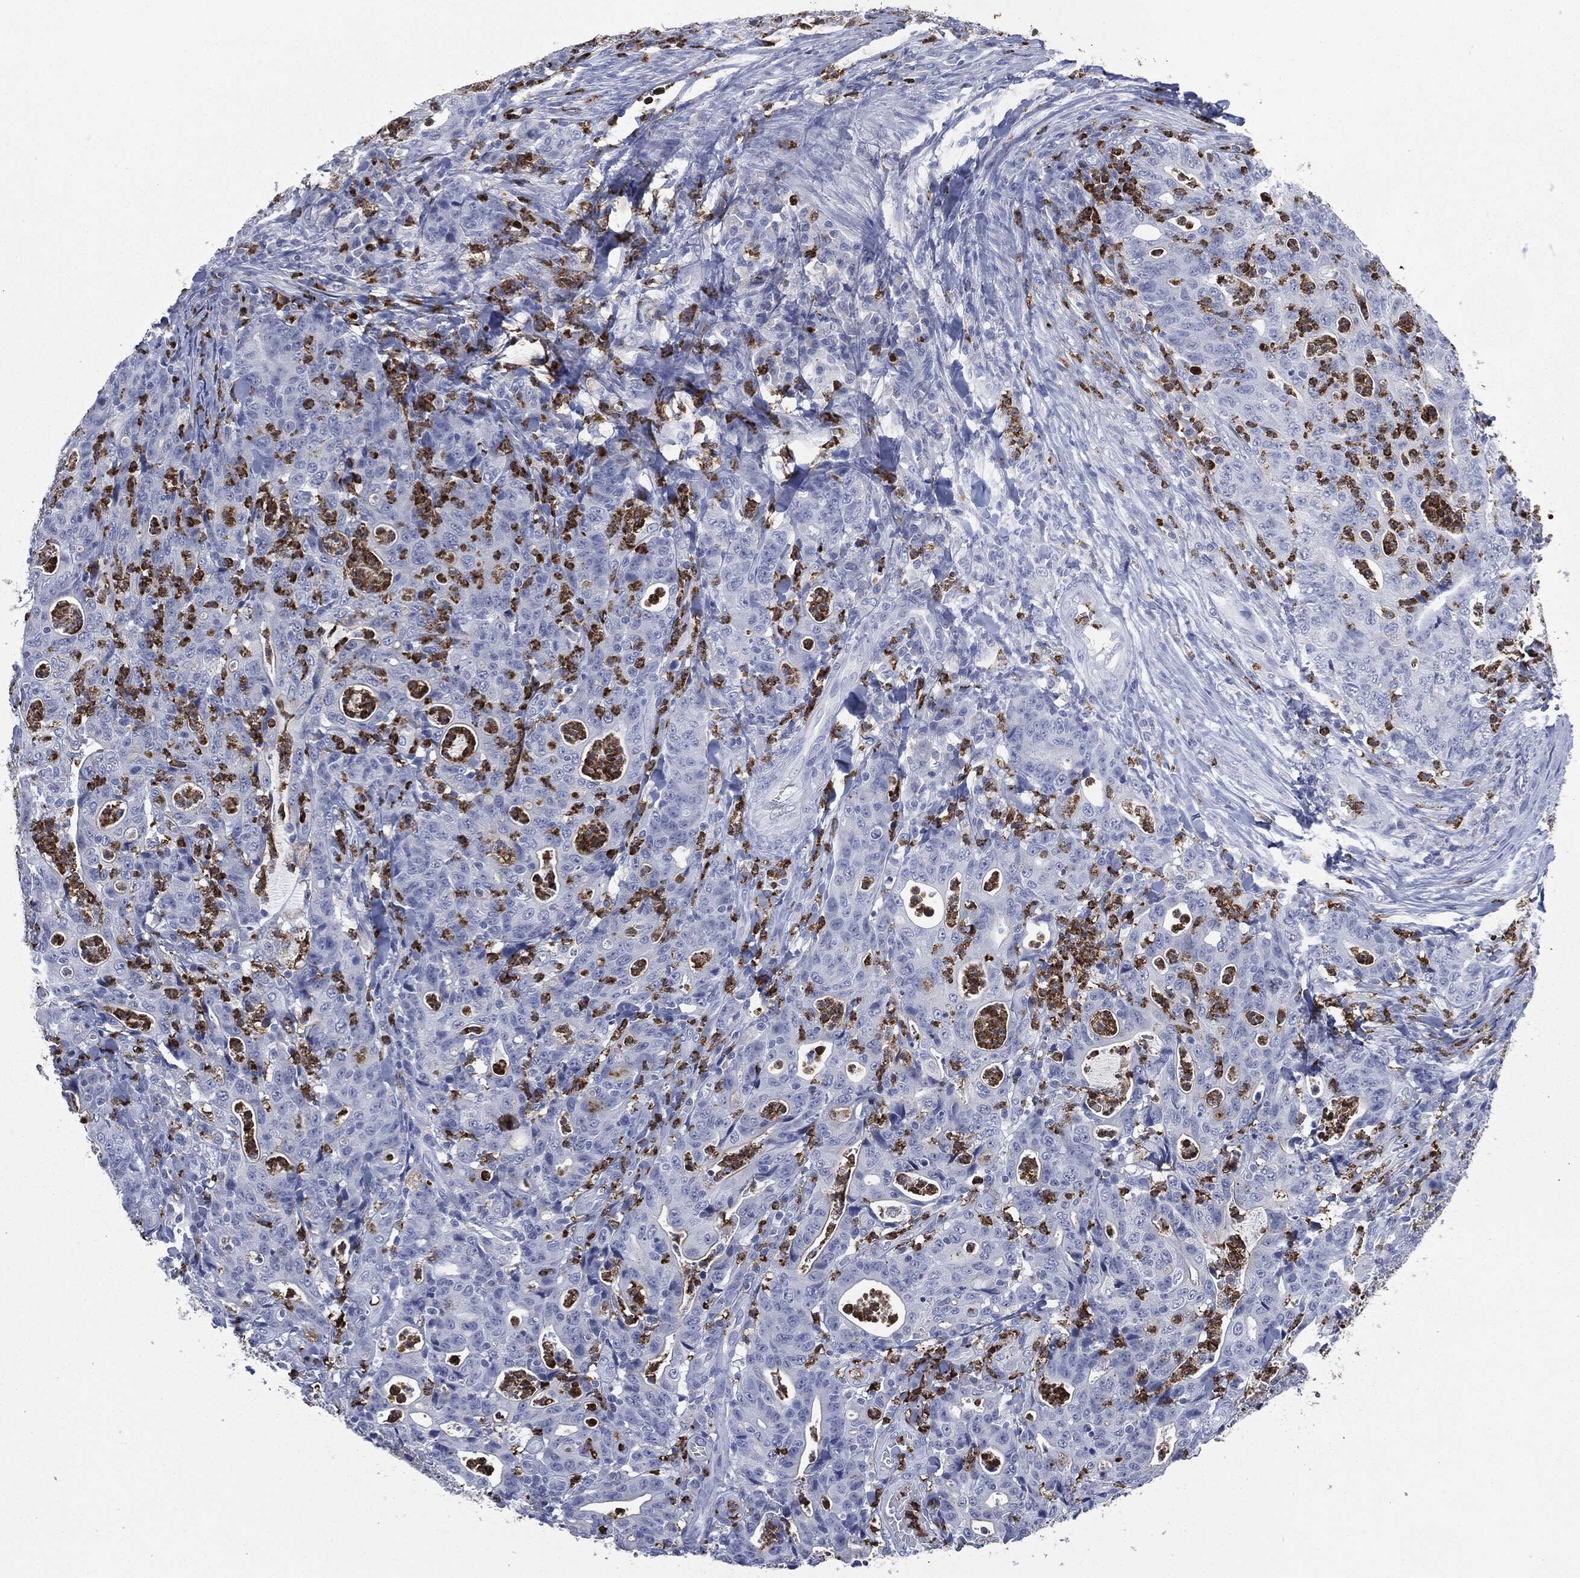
{"staining": {"intensity": "negative", "quantity": "none", "location": "none"}, "tissue": "colorectal cancer", "cell_type": "Tumor cells", "image_type": "cancer", "snomed": [{"axis": "morphology", "description": "Adenocarcinoma, NOS"}, {"axis": "topography", "description": "Colon"}], "caption": "Tumor cells show no significant expression in colorectal adenocarcinoma.", "gene": "CEACAM8", "patient": {"sex": "male", "age": 70}}